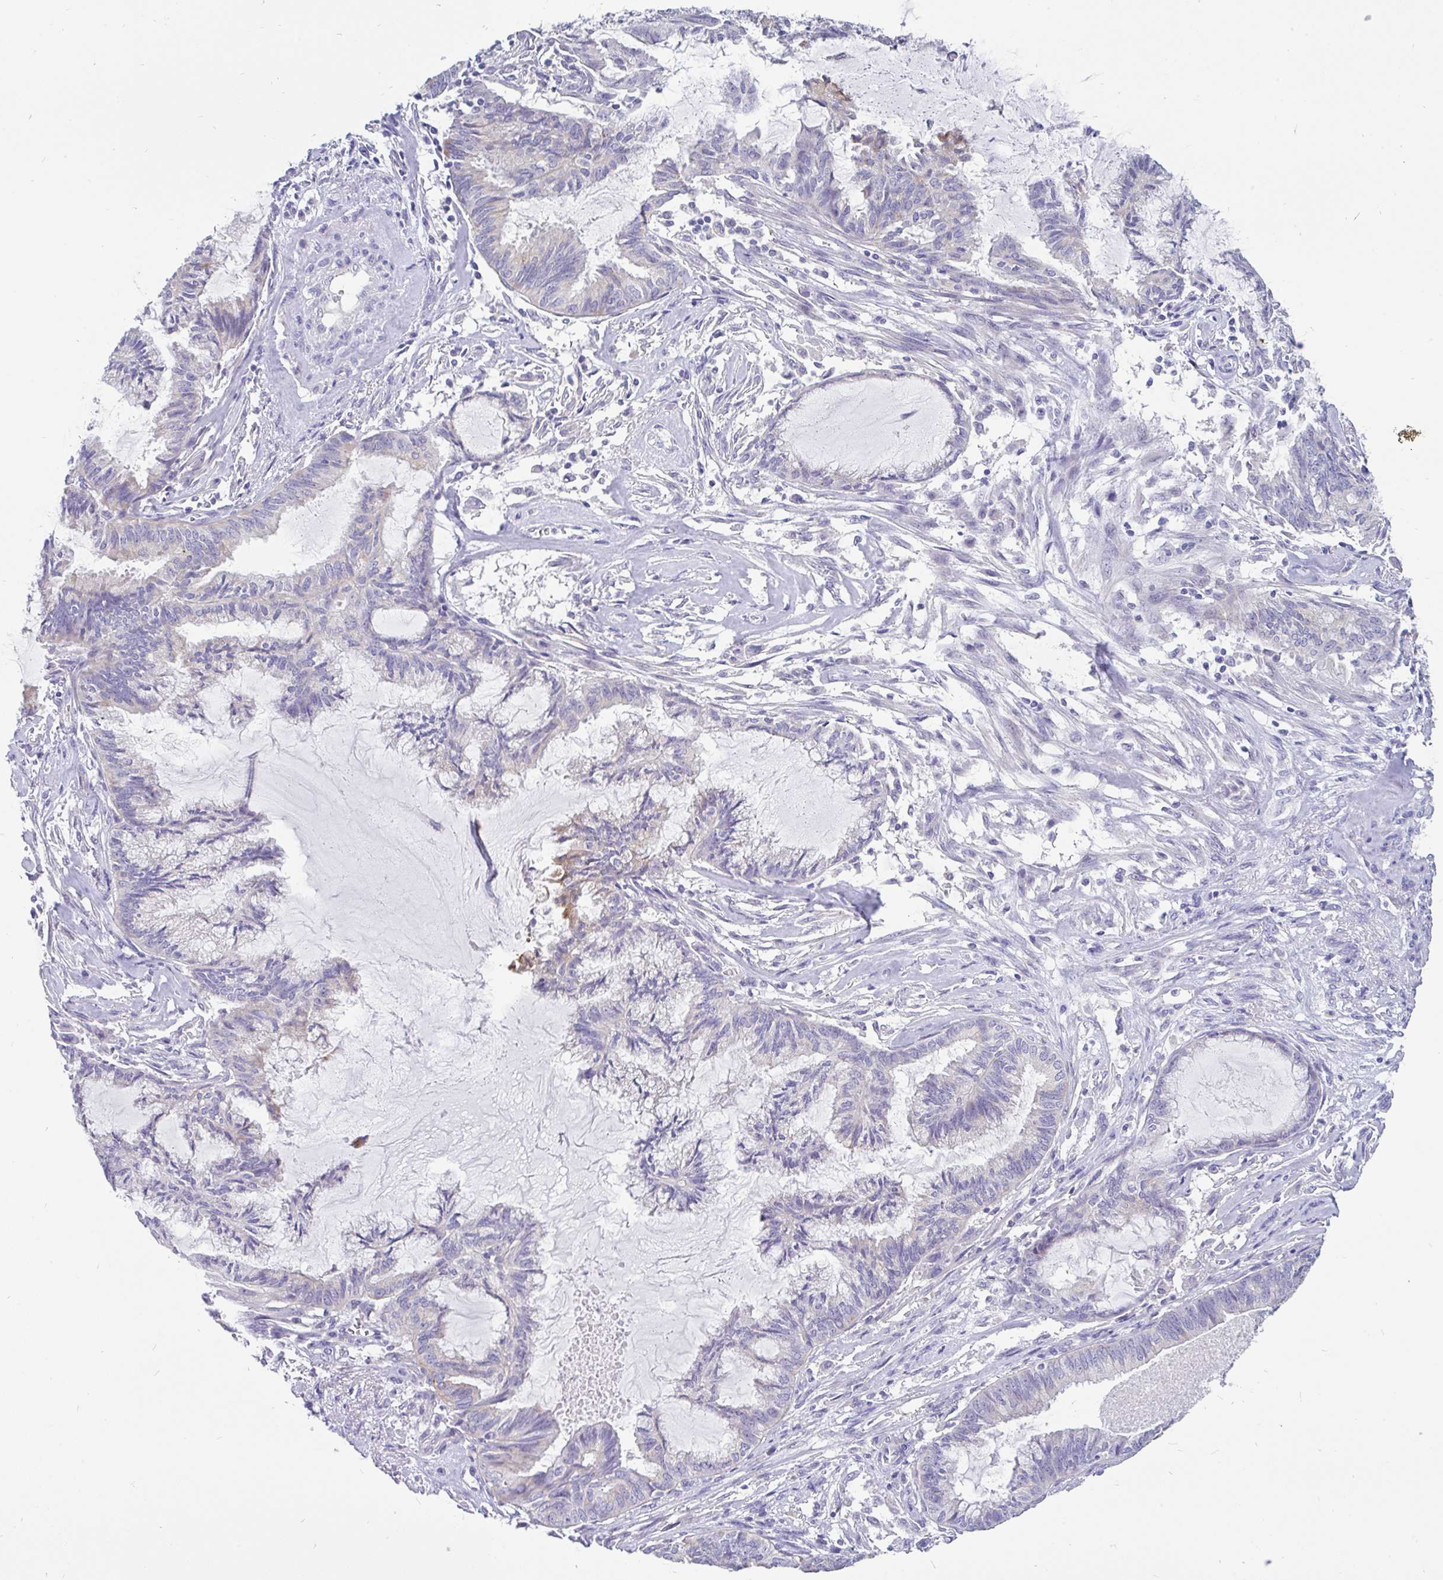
{"staining": {"intensity": "negative", "quantity": "none", "location": "none"}, "tissue": "endometrial cancer", "cell_type": "Tumor cells", "image_type": "cancer", "snomed": [{"axis": "morphology", "description": "Adenocarcinoma, NOS"}, {"axis": "topography", "description": "Endometrium"}], "caption": "Immunohistochemical staining of human adenocarcinoma (endometrial) displays no significant staining in tumor cells.", "gene": "INTS5", "patient": {"sex": "female", "age": 86}}